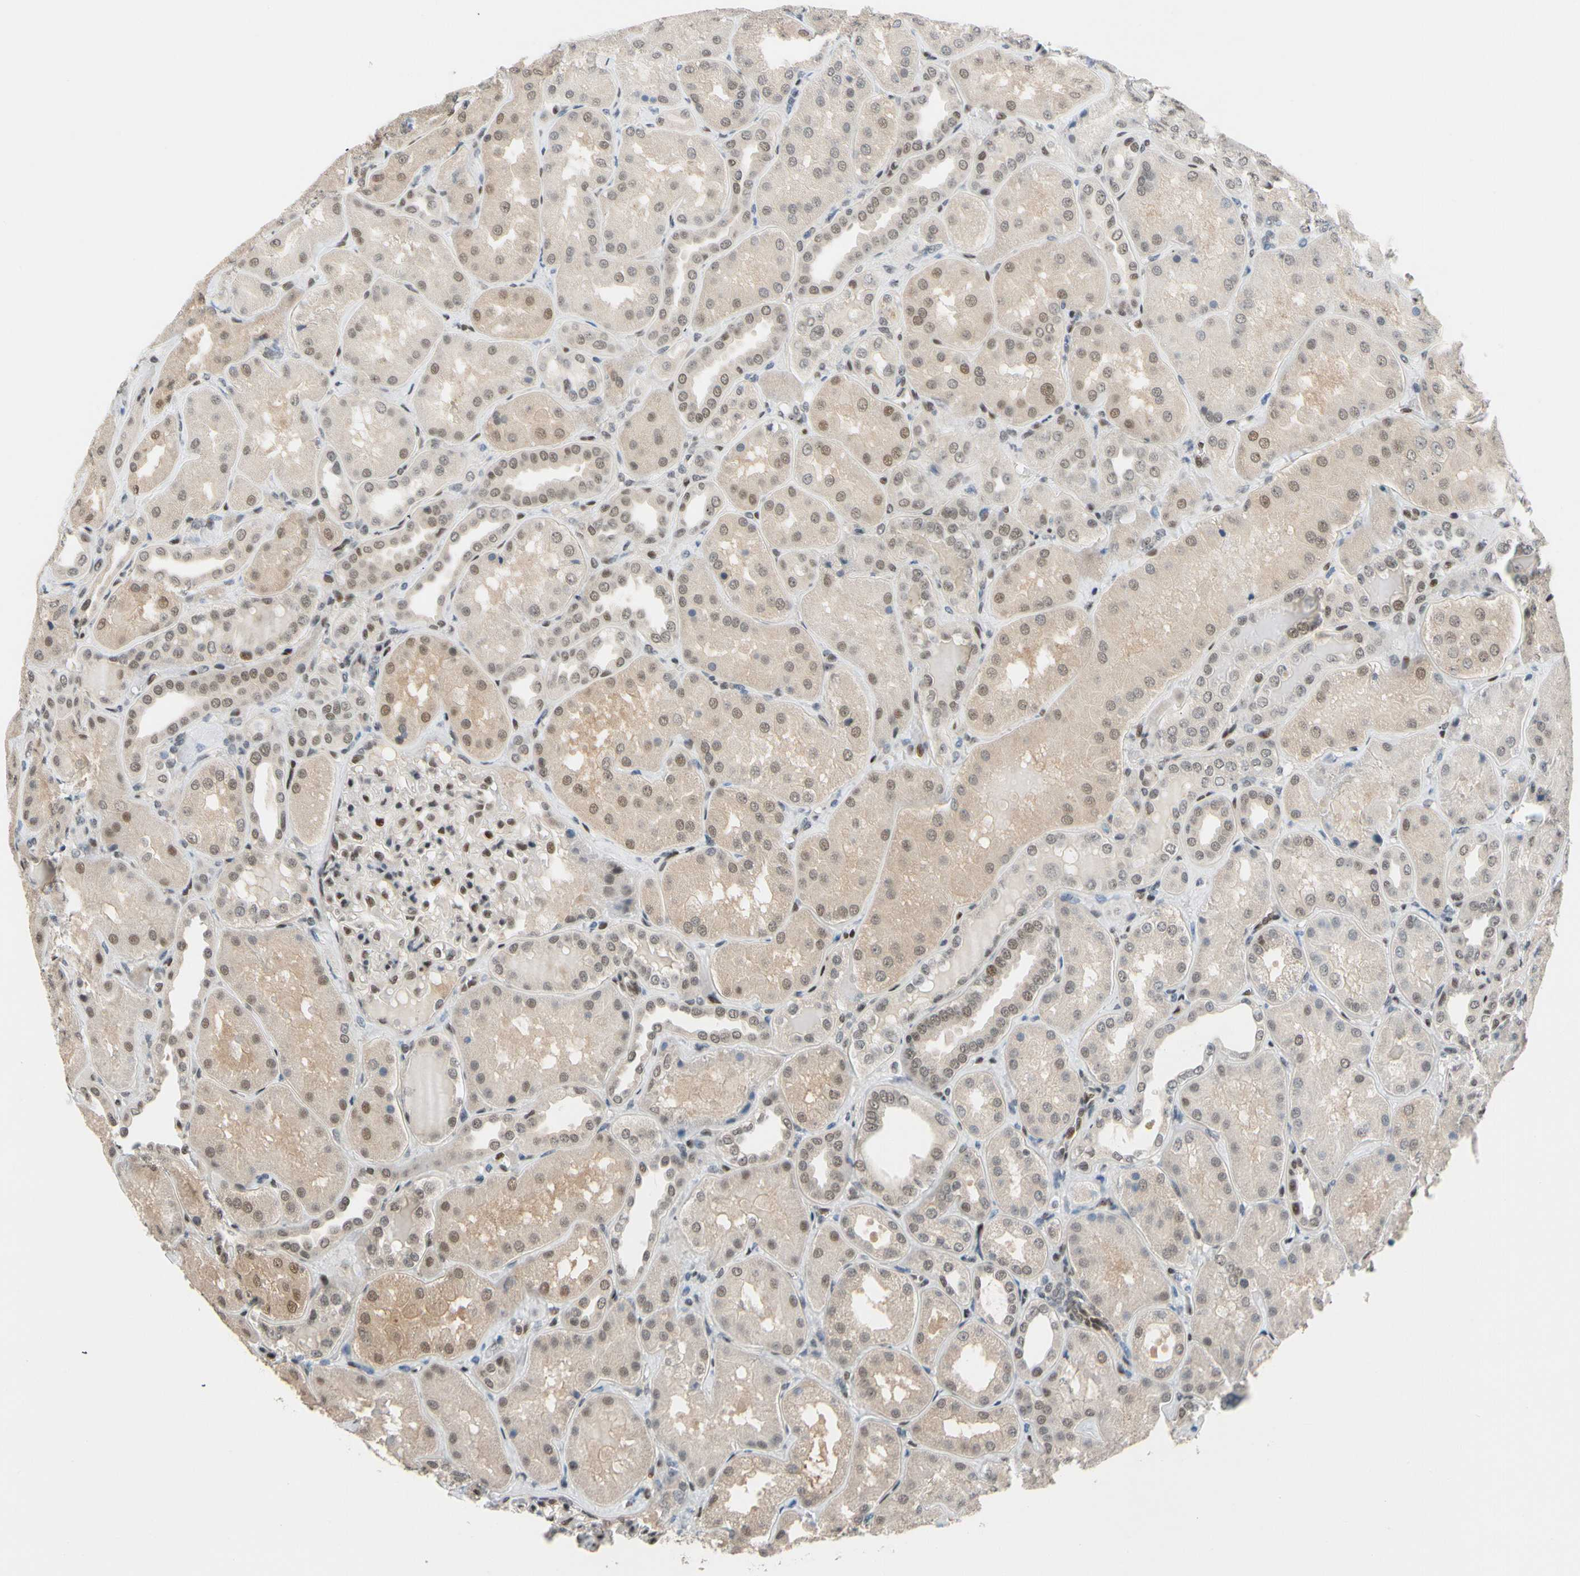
{"staining": {"intensity": "moderate", "quantity": ">75%", "location": "nuclear"}, "tissue": "kidney", "cell_type": "Cells in glomeruli", "image_type": "normal", "snomed": [{"axis": "morphology", "description": "Normal tissue, NOS"}, {"axis": "topography", "description": "Kidney"}], "caption": "A medium amount of moderate nuclear staining is identified in about >75% of cells in glomeruli in unremarkable kidney. (Stains: DAB in brown, nuclei in blue, Microscopy: brightfield microscopy at high magnification).", "gene": "TAF4", "patient": {"sex": "female", "age": 56}}